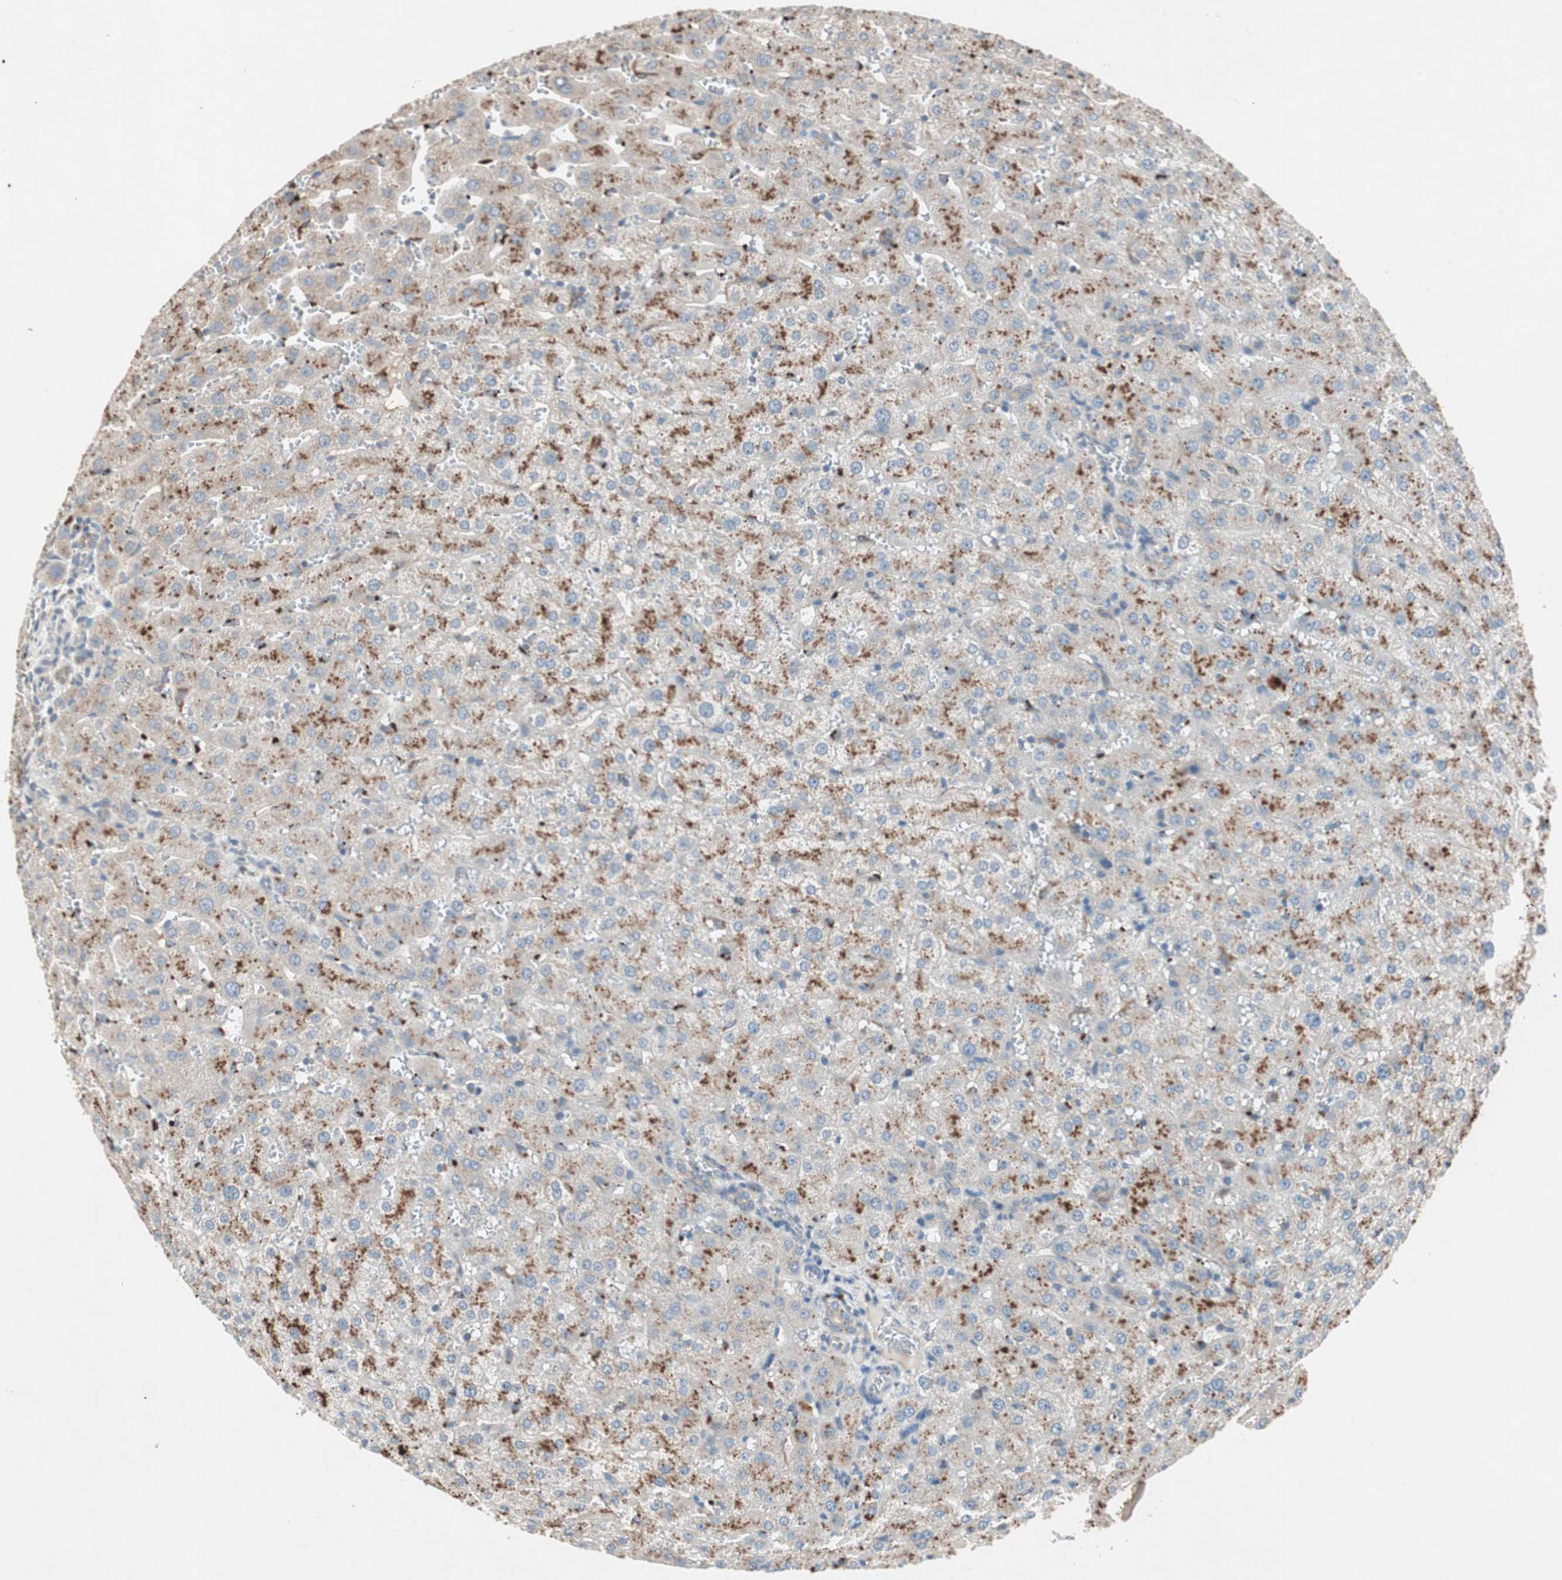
{"staining": {"intensity": "weak", "quantity": "25%-75%", "location": "cytoplasmic/membranous"}, "tissue": "liver", "cell_type": "Cholangiocytes", "image_type": "normal", "snomed": [{"axis": "morphology", "description": "Normal tissue, NOS"}, {"axis": "morphology", "description": "Fibrosis, NOS"}, {"axis": "topography", "description": "Liver"}], "caption": "Liver stained with IHC displays weak cytoplasmic/membranous staining in about 25%-75% of cholangiocytes. (Brightfield microscopy of DAB IHC at high magnification).", "gene": "FGFR4", "patient": {"sex": "female", "age": 29}}